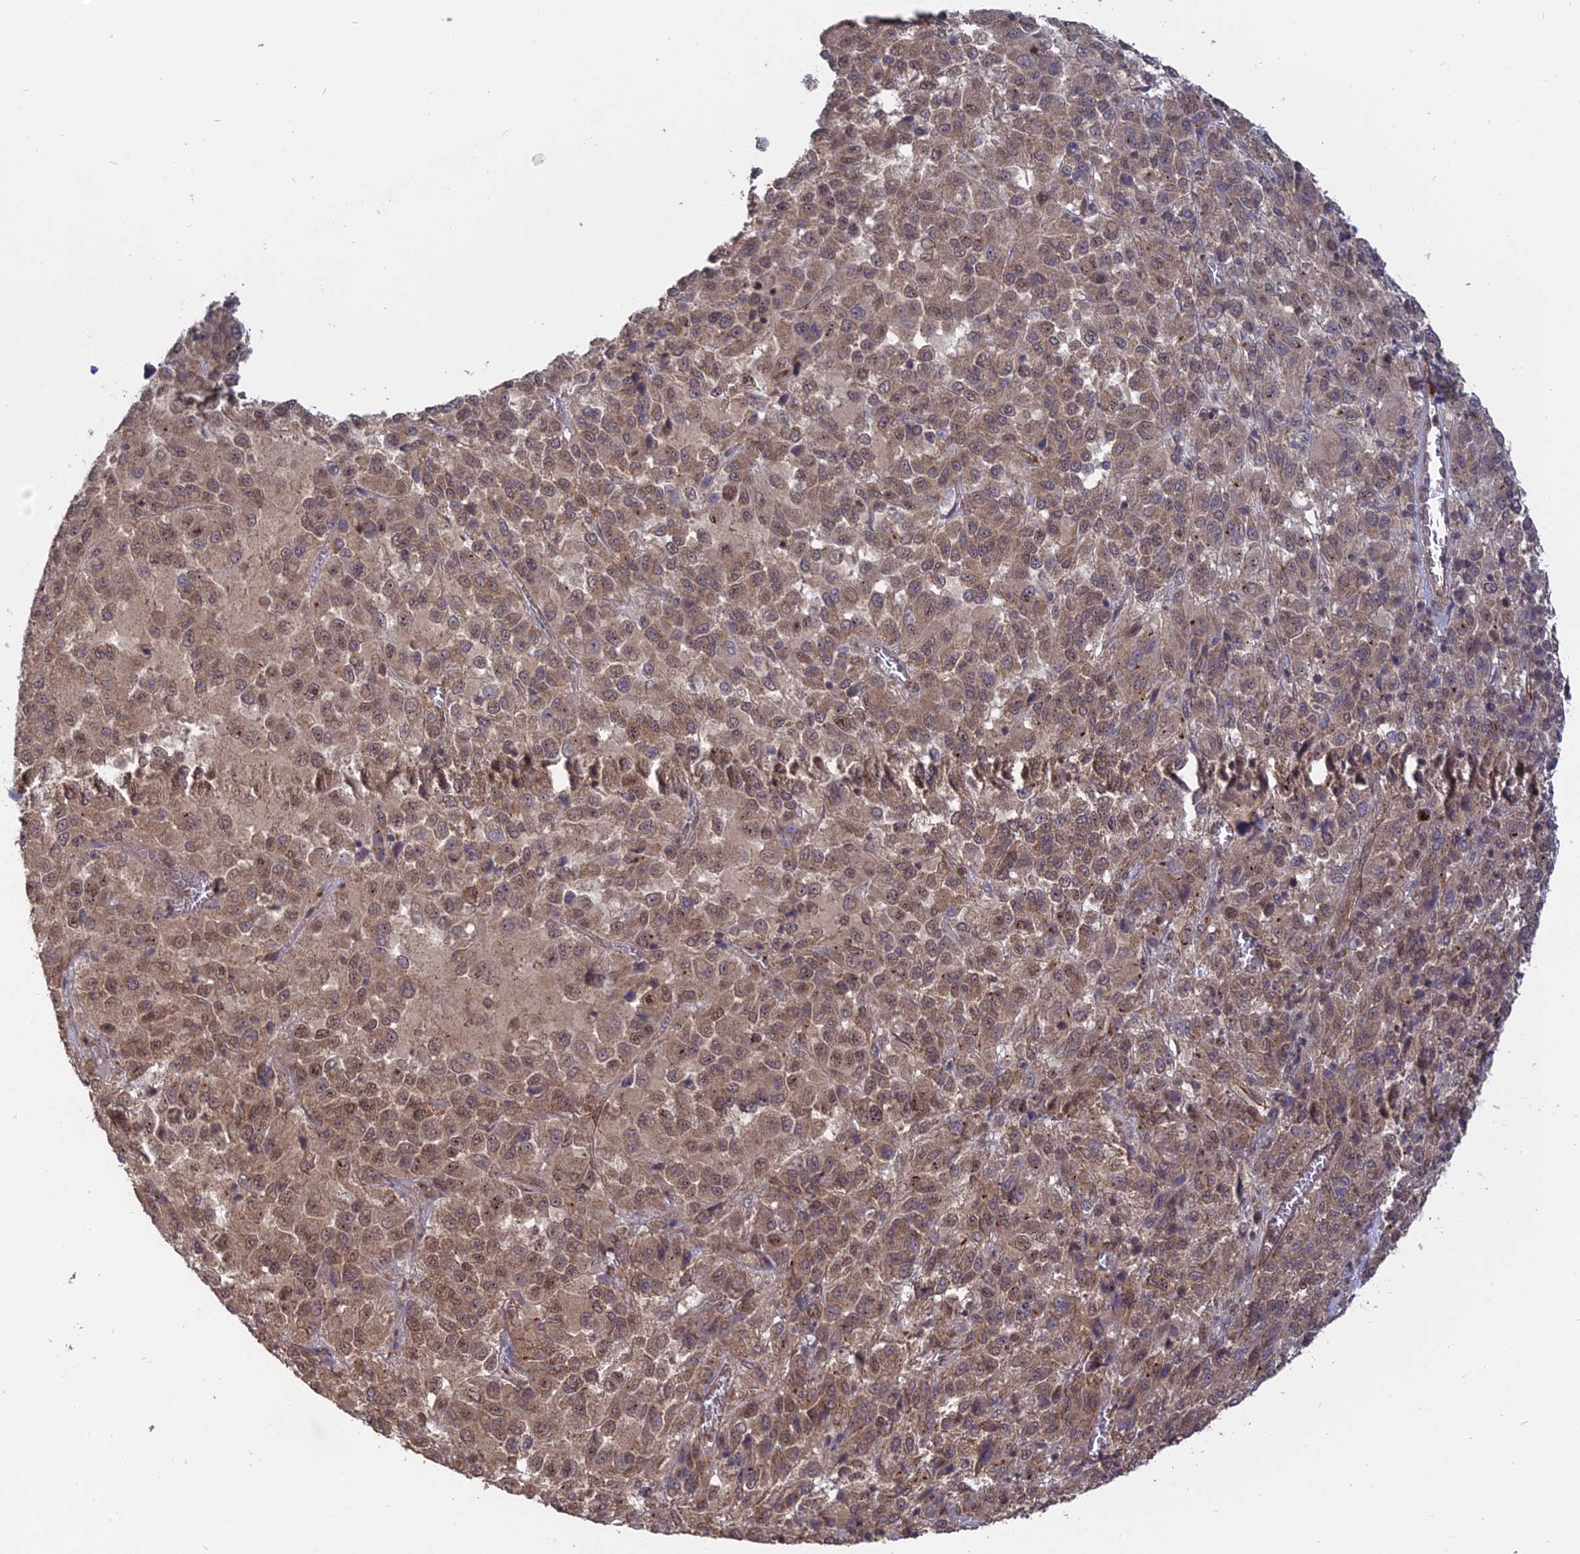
{"staining": {"intensity": "moderate", "quantity": ">75%", "location": "cytoplasmic/membranous"}, "tissue": "melanoma", "cell_type": "Tumor cells", "image_type": "cancer", "snomed": [{"axis": "morphology", "description": "Malignant melanoma, Metastatic site"}, {"axis": "topography", "description": "Lung"}], "caption": "Immunohistochemical staining of human melanoma exhibits moderate cytoplasmic/membranous protein staining in about >75% of tumor cells. (Stains: DAB in brown, nuclei in blue, Microscopy: brightfield microscopy at high magnification).", "gene": "PKIG", "patient": {"sex": "male", "age": 64}}